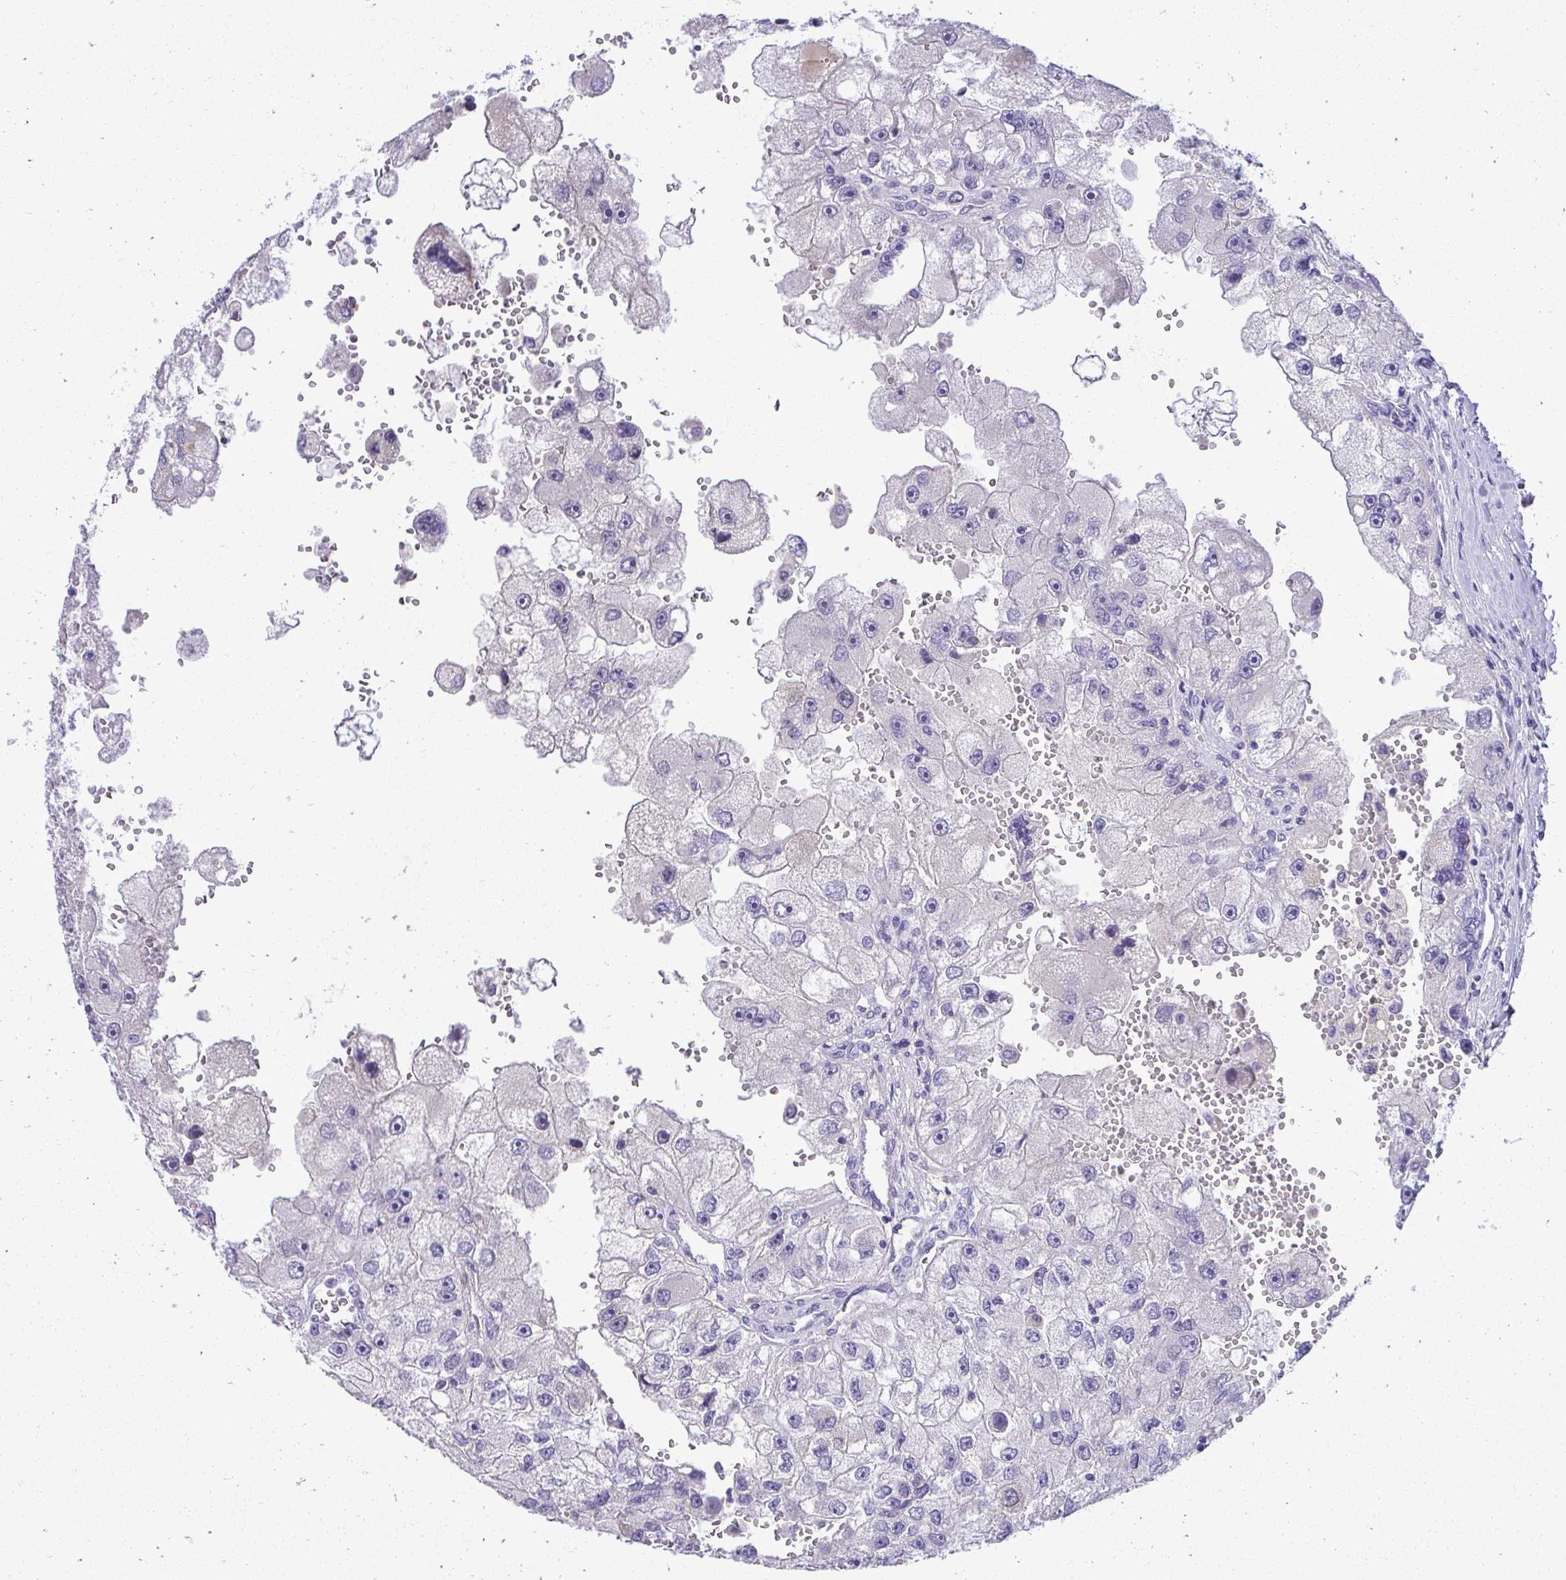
{"staining": {"intensity": "negative", "quantity": "none", "location": "none"}, "tissue": "renal cancer", "cell_type": "Tumor cells", "image_type": "cancer", "snomed": [{"axis": "morphology", "description": "Adenocarcinoma, NOS"}, {"axis": "topography", "description": "Kidney"}], "caption": "IHC of human renal cancer (adenocarcinoma) shows no expression in tumor cells.", "gene": "CDC20", "patient": {"sex": "male", "age": 63}}